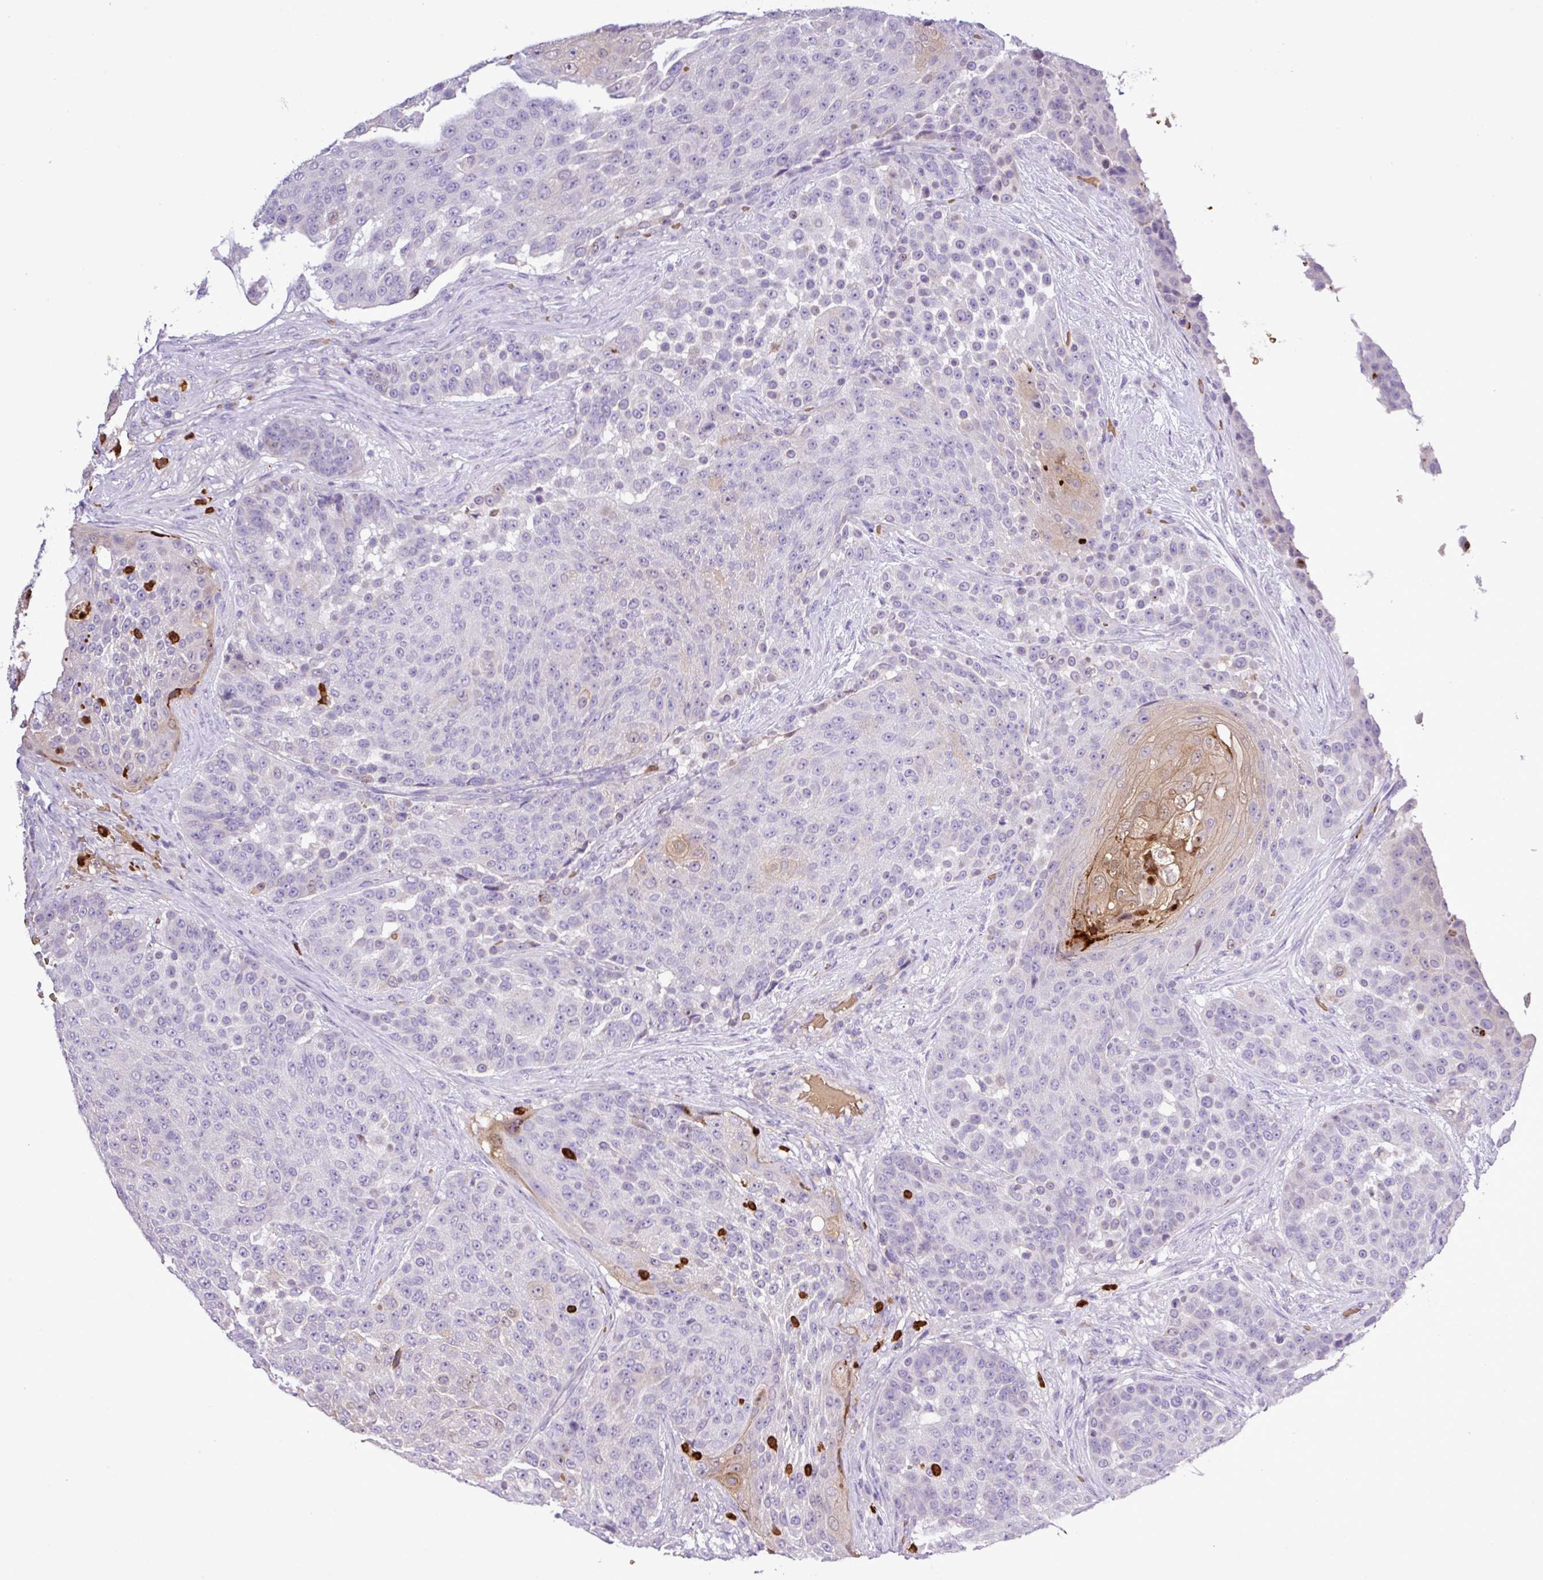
{"staining": {"intensity": "weak", "quantity": "<25%", "location": "cytoplasmic/membranous"}, "tissue": "urothelial cancer", "cell_type": "Tumor cells", "image_type": "cancer", "snomed": [{"axis": "morphology", "description": "Urothelial carcinoma, High grade"}, {"axis": "topography", "description": "Urinary bladder"}], "caption": "Protein analysis of high-grade urothelial carcinoma displays no significant positivity in tumor cells. (DAB (3,3'-diaminobenzidine) IHC with hematoxylin counter stain).", "gene": "MGAT4B", "patient": {"sex": "female", "age": 63}}